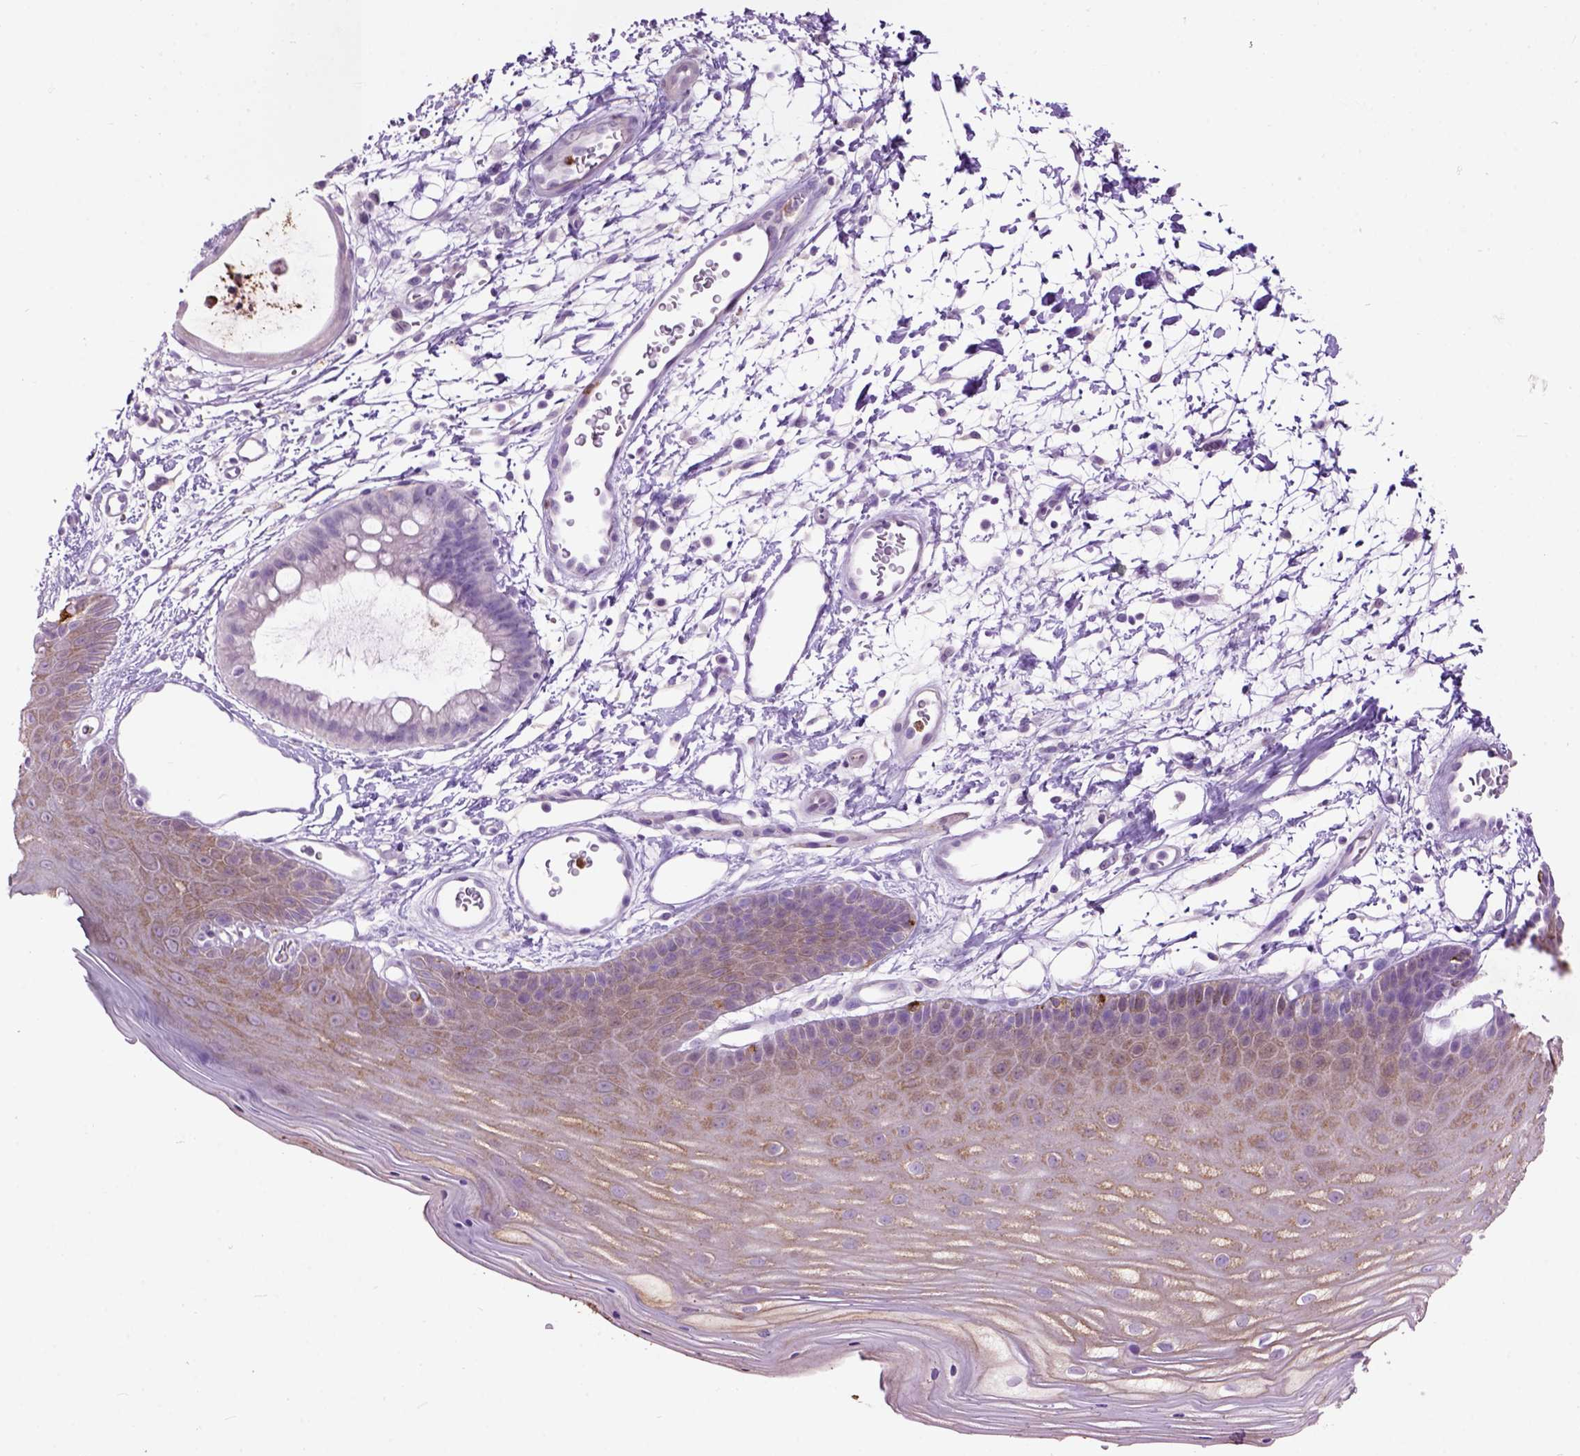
{"staining": {"intensity": "weak", "quantity": "25%-75%", "location": "cytoplasmic/membranous"}, "tissue": "skin", "cell_type": "Epidermal cells", "image_type": "normal", "snomed": [{"axis": "morphology", "description": "Normal tissue, NOS"}, {"axis": "topography", "description": "Anal"}], "caption": "Immunohistochemistry (DAB (3,3'-diaminobenzidine)) staining of unremarkable human skin exhibits weak cytoplasmic/membranous protein expression in about 25%-75% of epidermal cells.", "gene": "MAPT", "patient": {"sex": "male", "age": 53}}